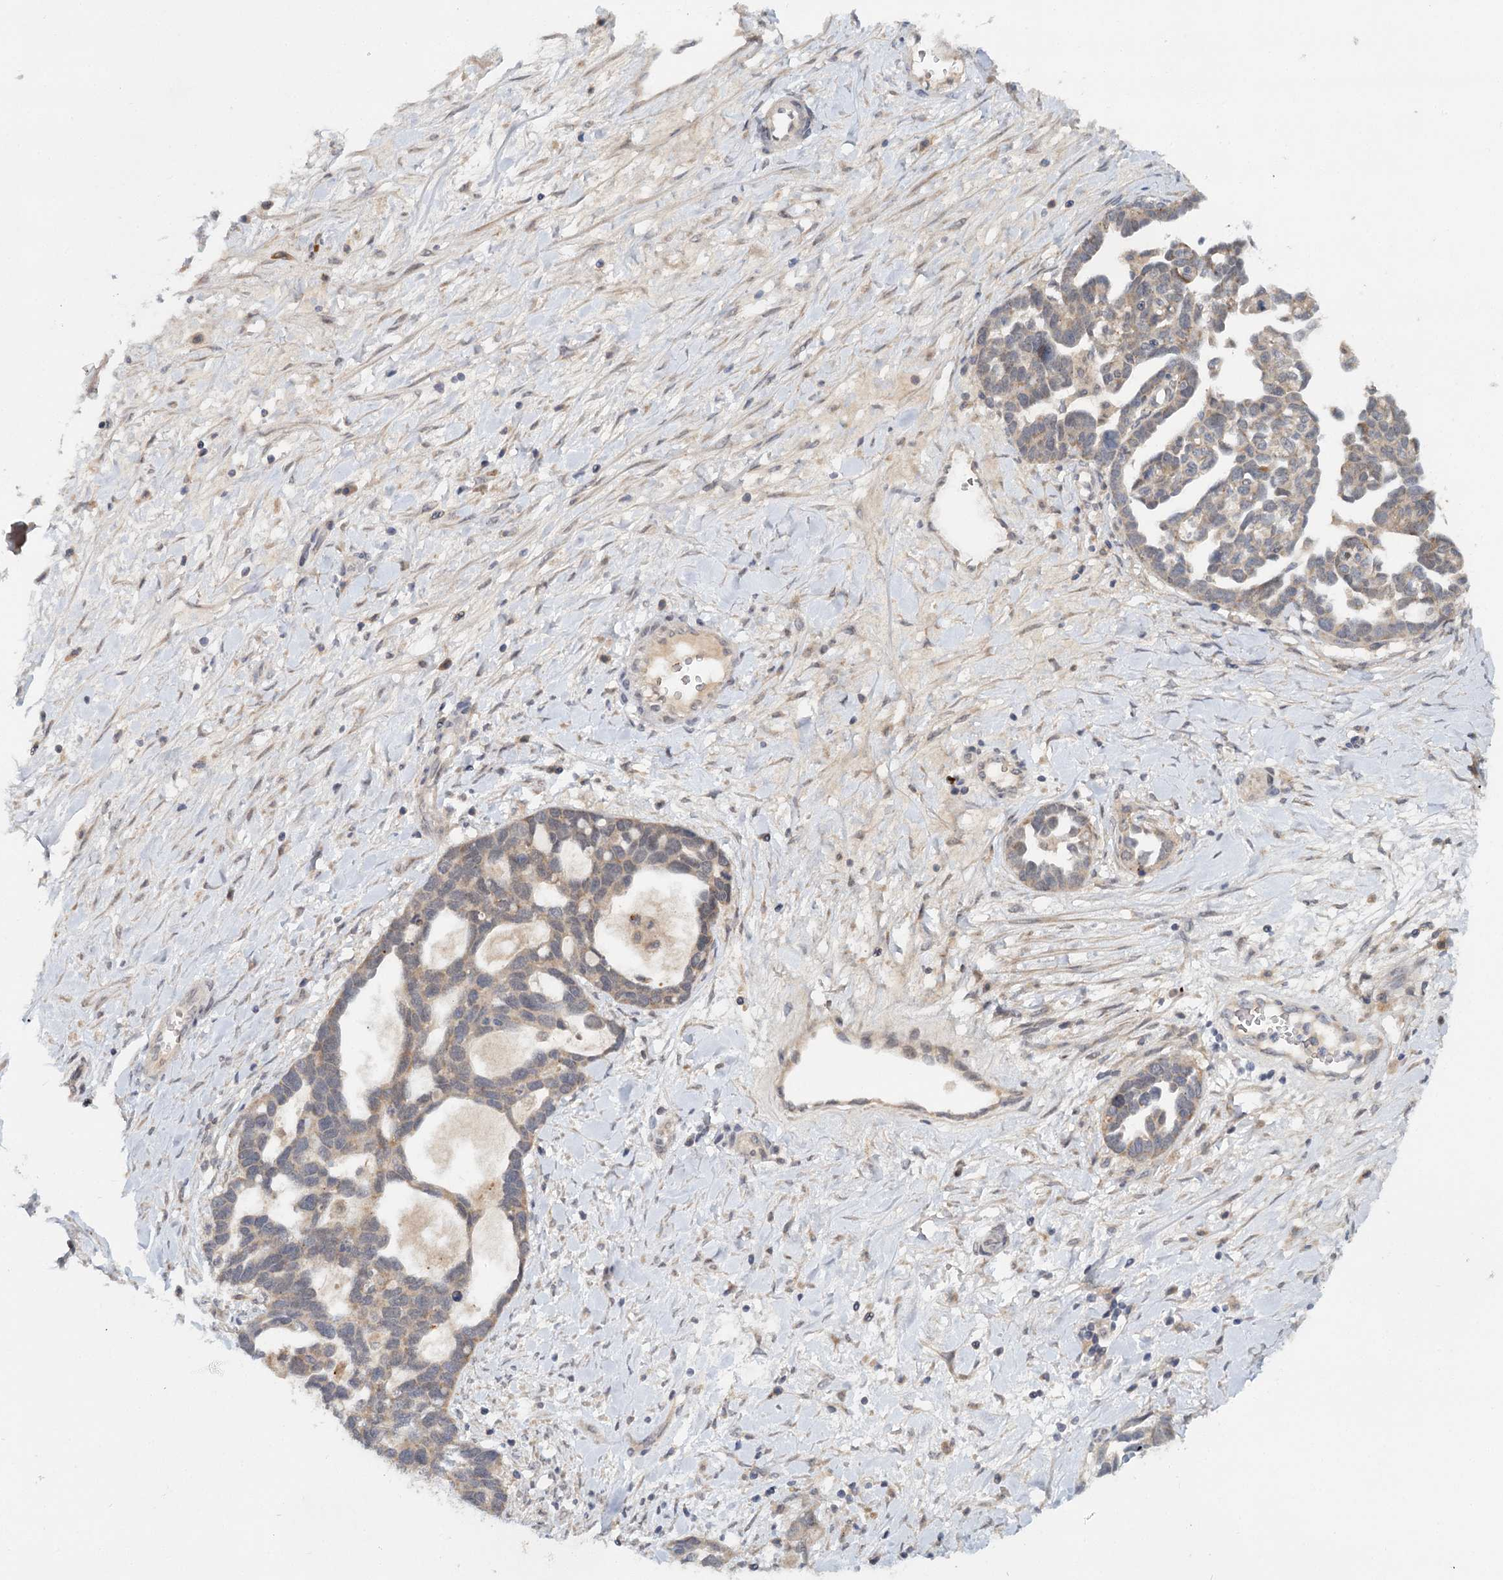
{"staining": {"intensity": "weak", "quantity": "25%-75%", "location": "cytoplasmic/membranous"}, "tissue": "ovarian cancer", "cell_type": "Tumor cells", "image_type": "cancer", "snomed": [{"axis": "morphology", "description": "Cystadenocarcinoma, serous, NOS"}, {"axis": "topography", "description": "Ovary"}], "caption": "Ovarian cancer stained for a protein reveals weak cytoplasmic/membranous positivity in tumor cells.", "gene": "AP3B1", "patient": {"sex": "female", "age": 54}}